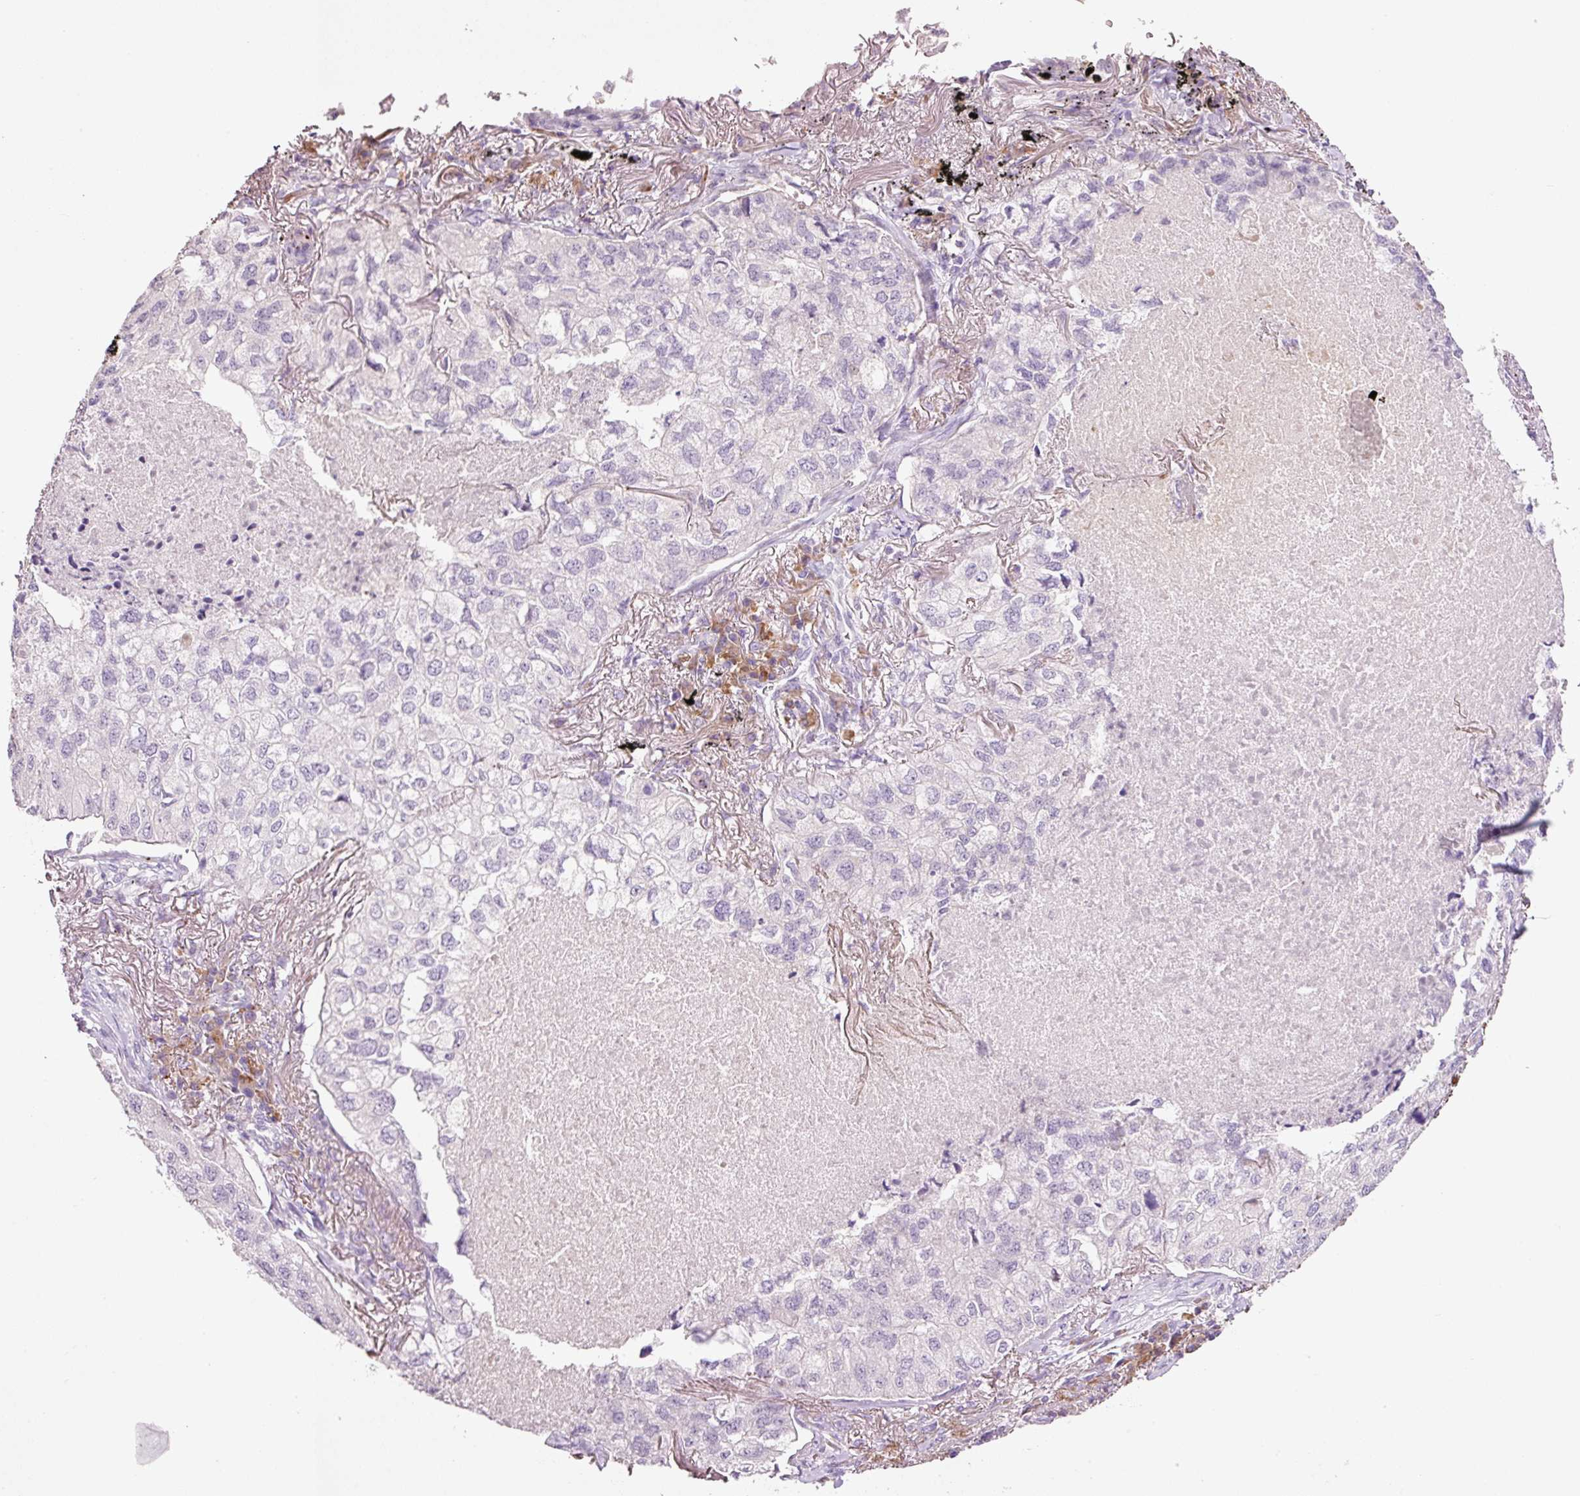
{"staining": {"intensity": "negative", "quantity": "none", "location": "none"}, "tissue": "lung cancer", "cell_type": "Tumor cells", "image_type": "cancer", "snomed": [{"axis": "morphology", "description": "Adenocarcinoma, NOS"}, {"axis": "topography", "description": "Lung"}], "caption": "This is an immunohistochemistry image of adenocarcinoma (lung). There is no expression in tumor cells.", "gene": "TENT5C", "patient": {"sex": "male", "age": 65}}